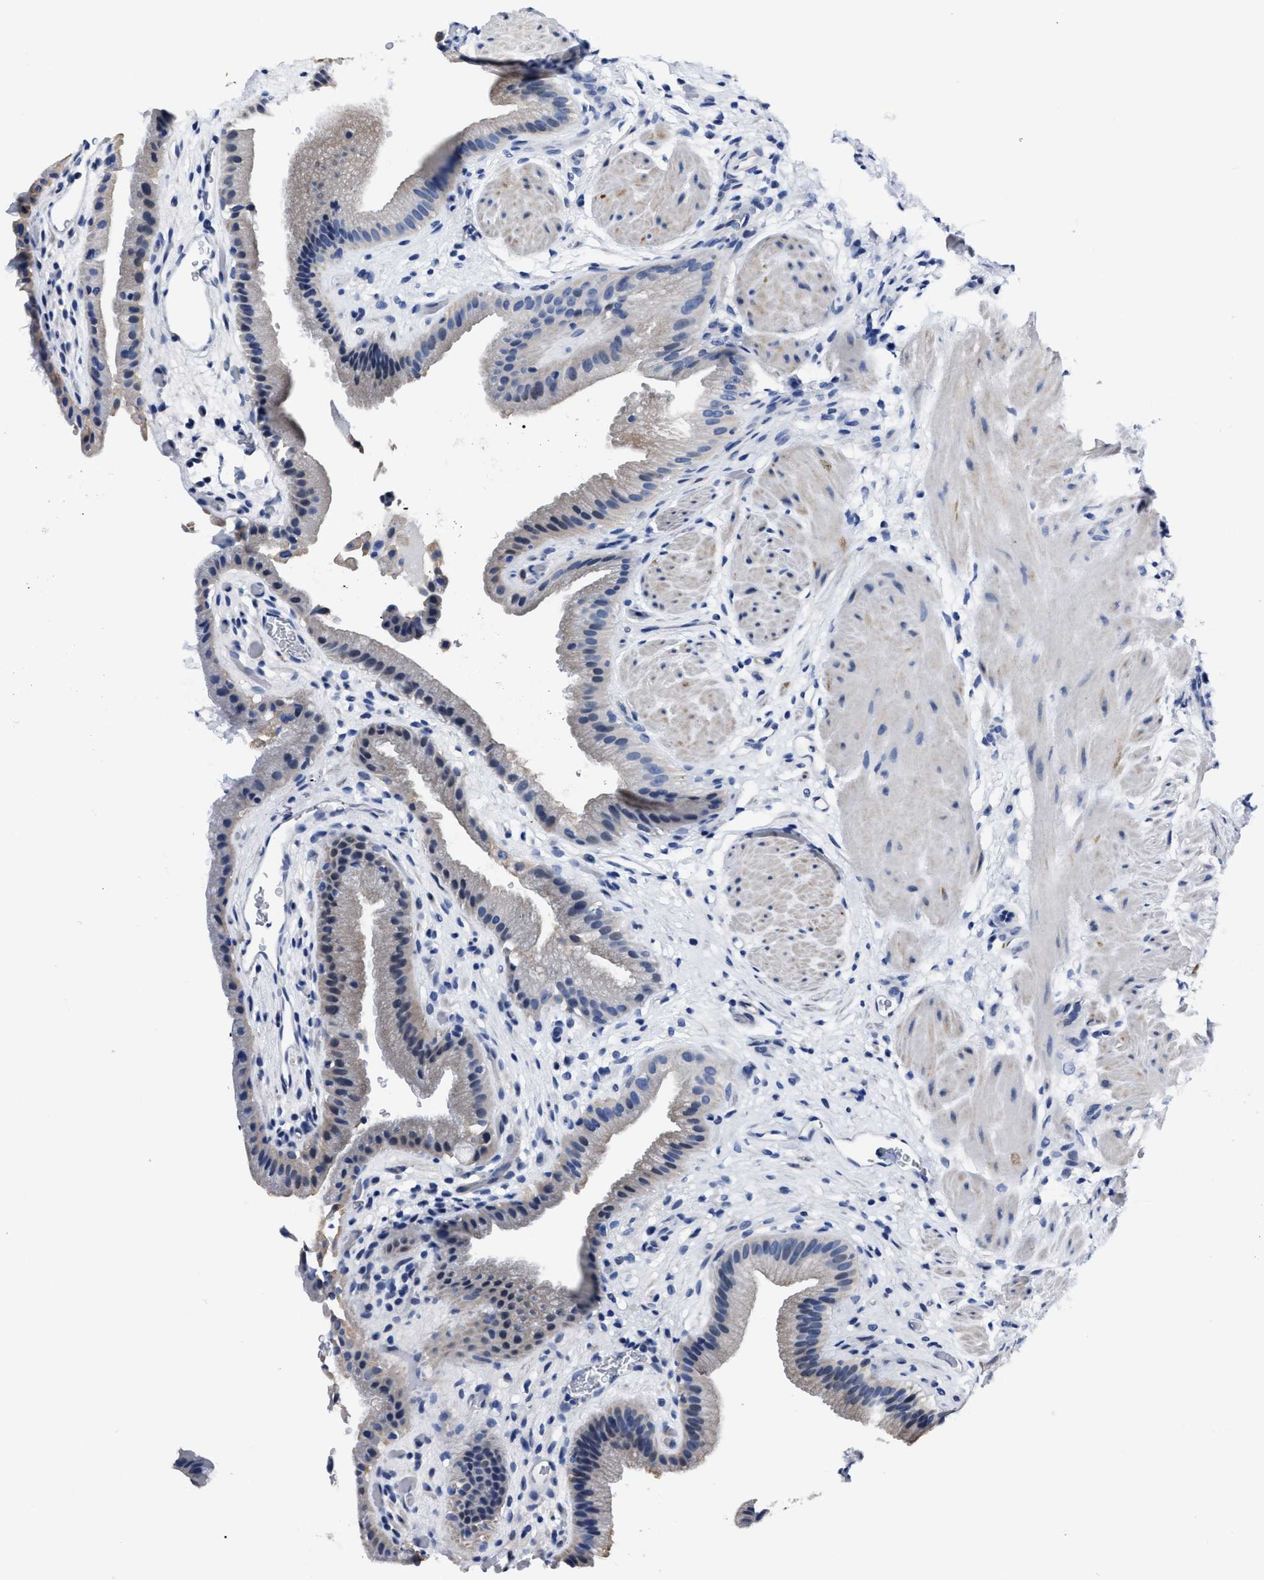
{"staining": {"intensity": "negative", "quantity": "none", "location": "none"}, "tissue": "gallbladder", "cell_type": "Glandular cells", "image_type": "normal", "snomed": [{"axis": "morphology", "description": "Normal tissue, NOS"}, {"axis": "topography", "description": "Gallbladder"}], "caption": "The image shows no significant staining in glandular cells of gallbladder. Brightfield microscopy of IHC stained with DAB (3,3'-diaminobenzidine) (brown) and hematoxylin (blue), captured at high magnification.", "gene": "MOV10L1", "patient": {"sex": "male", "age": 49}}